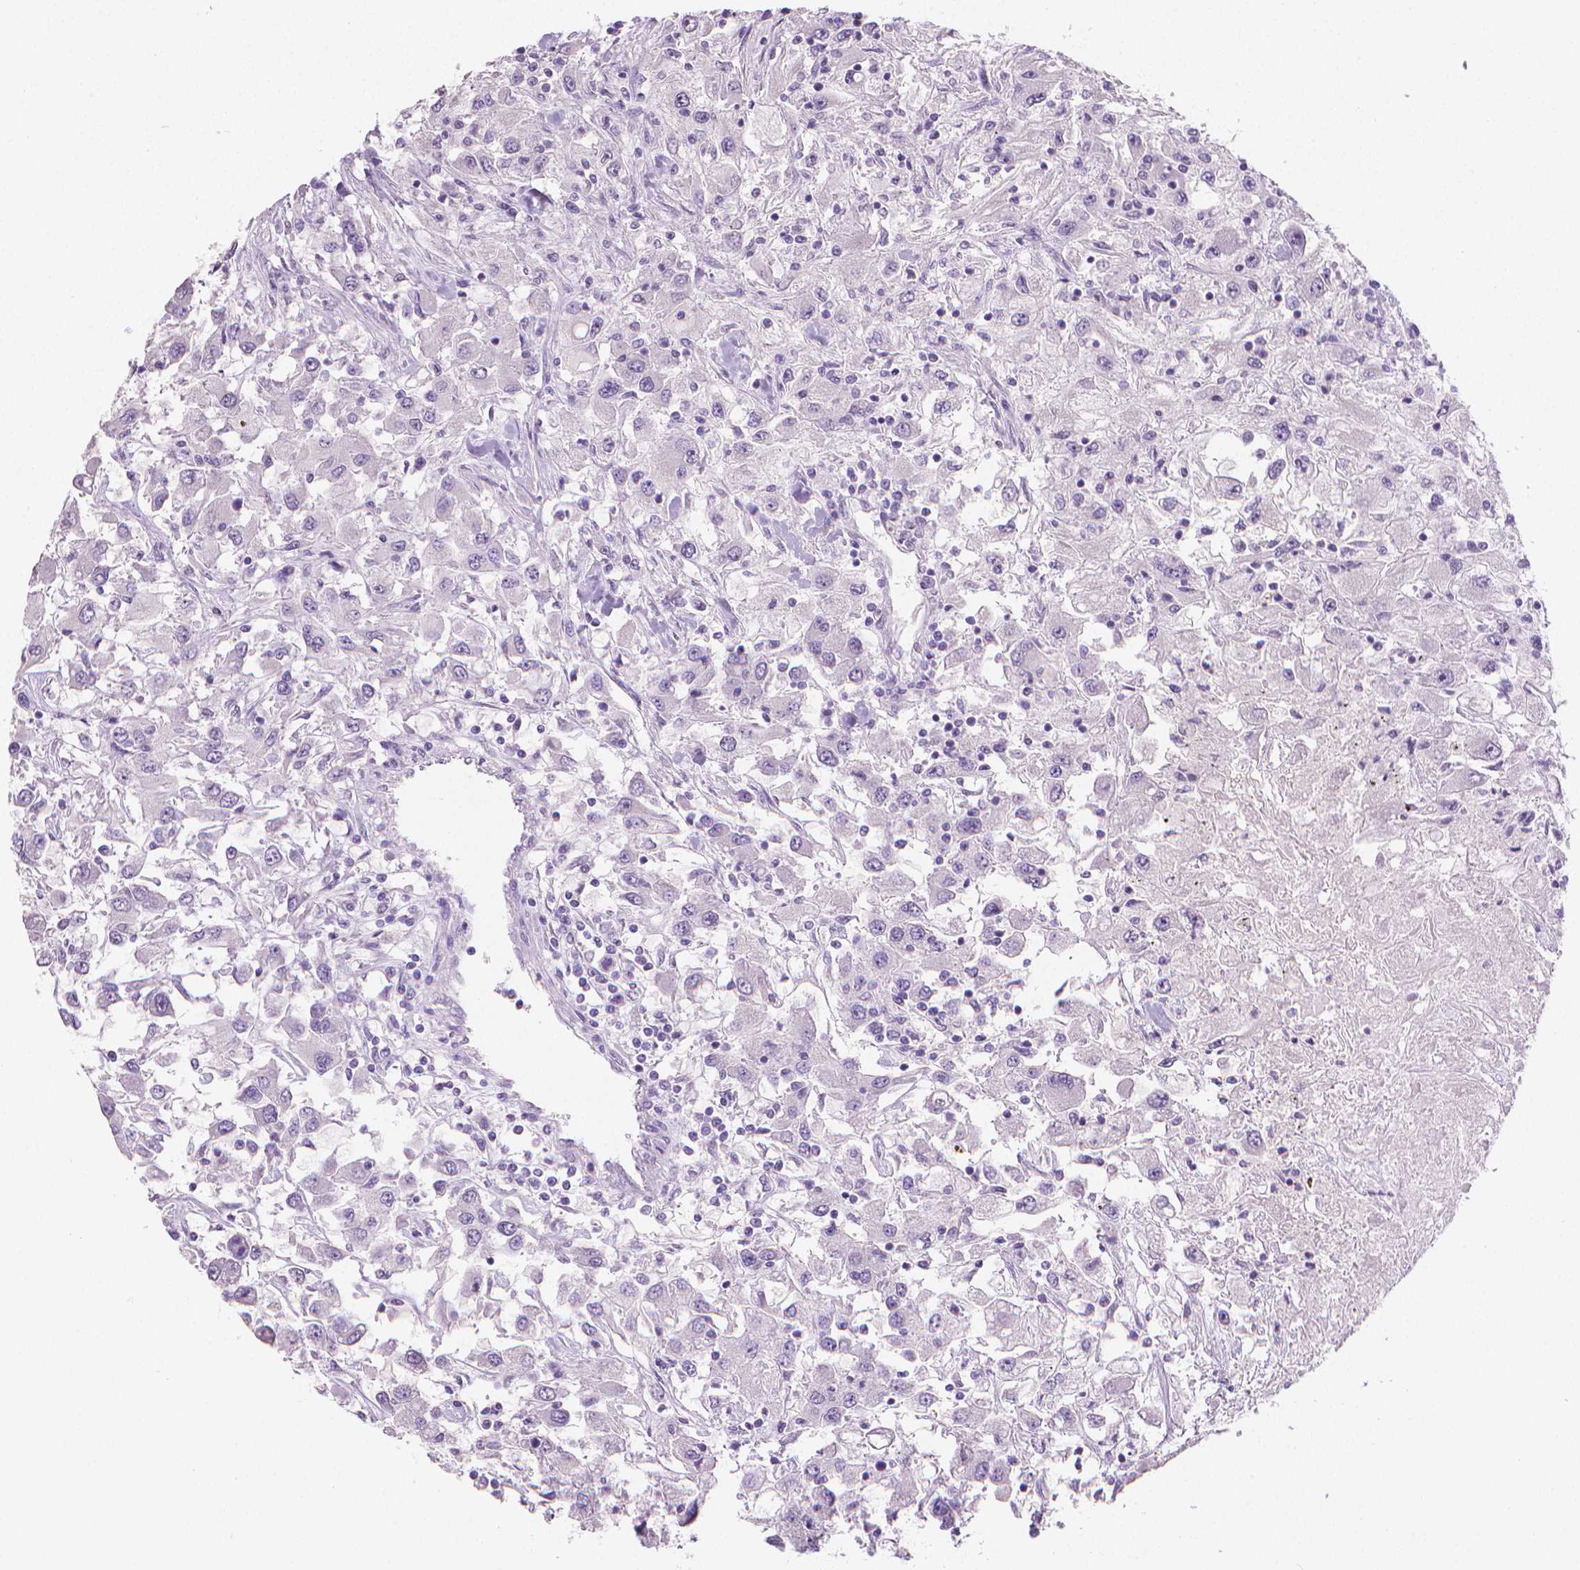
{"staining": {"intensity": "negative", "quantity": "none", "location": "none"}, "tissue": "renal cancer", "cell_type": "Tumor cells", "image_type": "cancer", "snomed": [{"axis": "morphology", "description": "Adenocarcinoma, NOS"}, {"axis": "topography", "description": "Kidney"}], "caption": "Photomicrograph shows no significant protein staining in tumor cells of renal cancer (adenocarcinoma).", "gene": "TNNI2", "patient": {"sex": "female", "age": 67}}